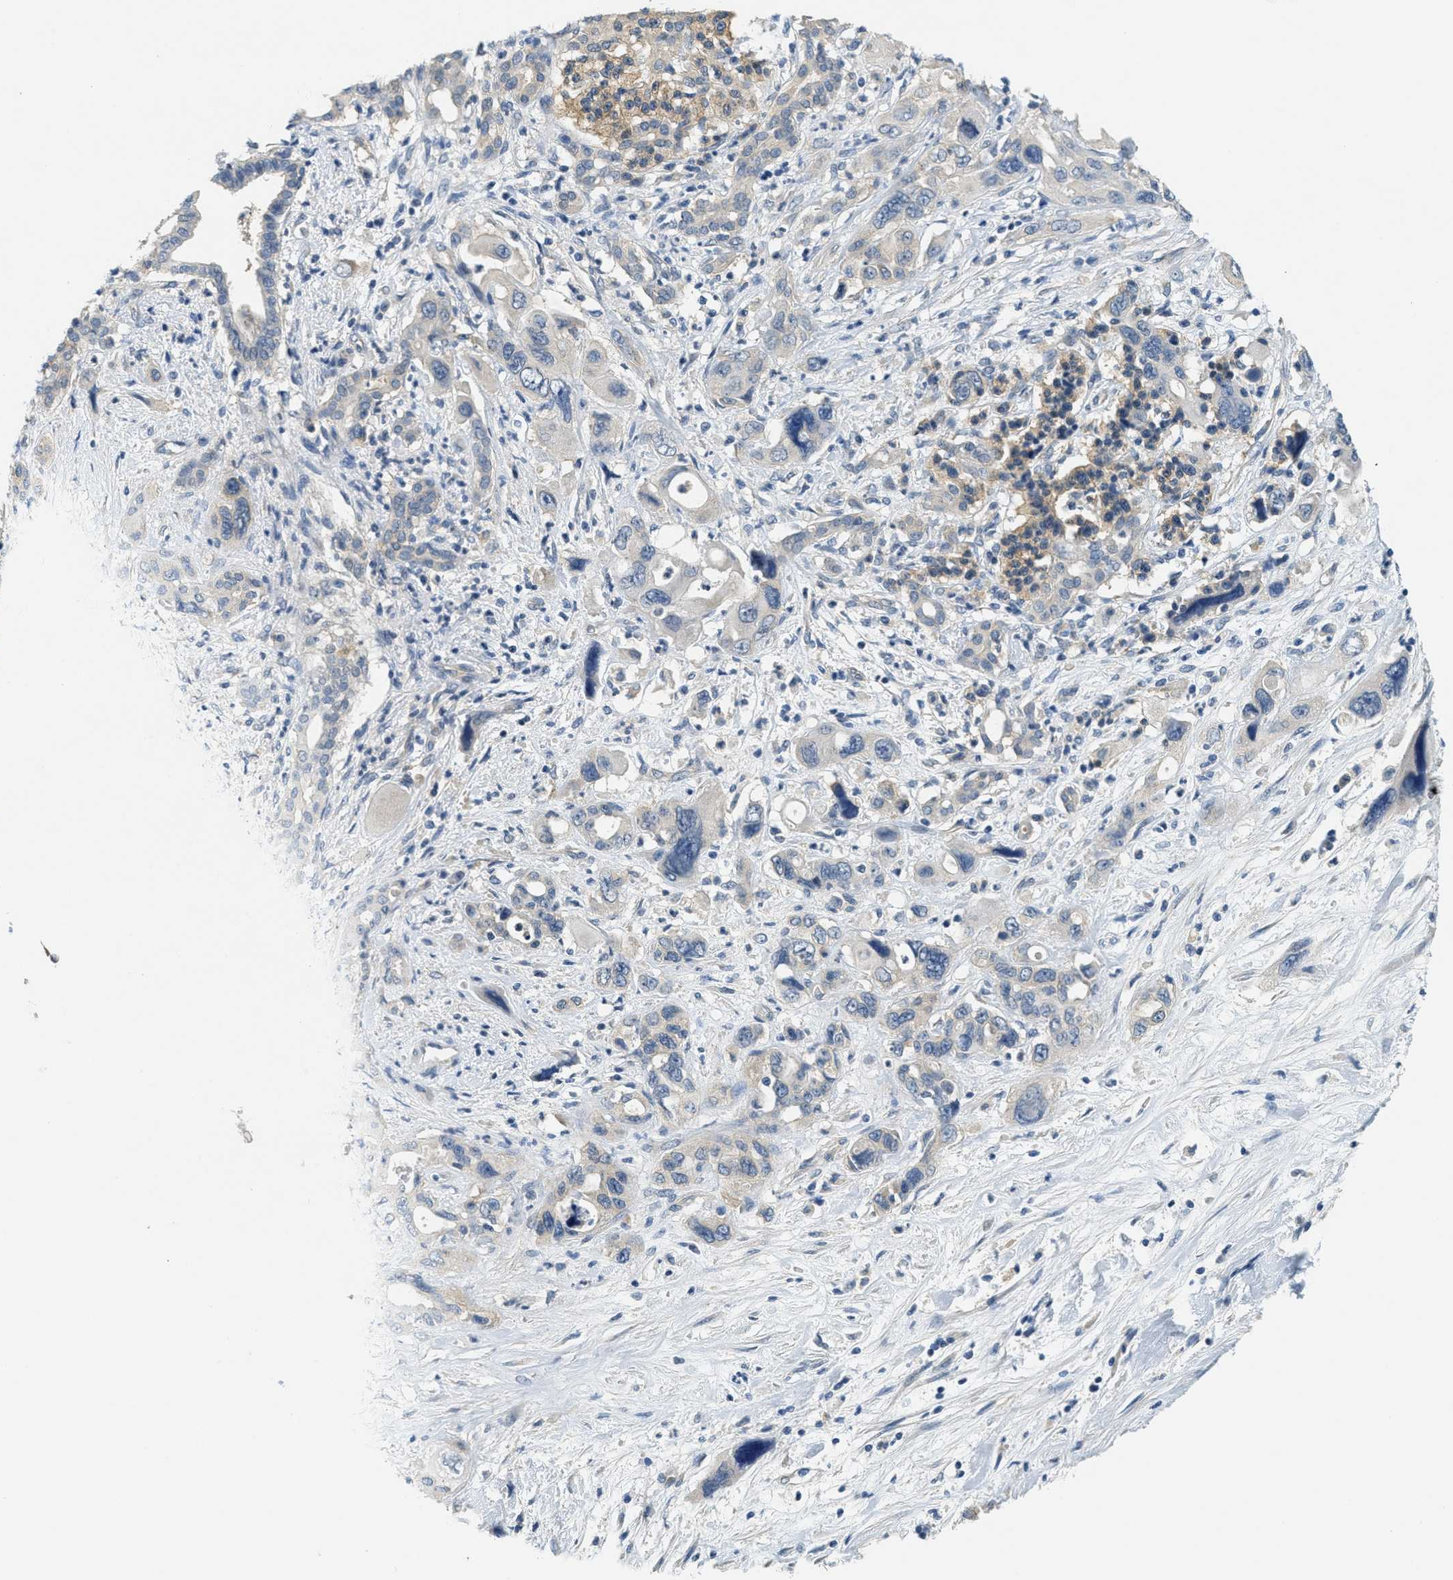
{"staining": {"intensity": "weak", "quantity": "<25%", "location": "cytoplasmic/membranous"}, "tissue": "pancreatic cancer", "cell_type": "Tumor cells", "image_type": "cancer", "snomed": [{"axis": "morphology", "description": "Adenocarcinoma, NOS"}, {"axis": "topography", "description": "Pancreas"}], "caption": "Immunohistochemistry histopathology image of human adenocarcinoma (pancreatic) stained for a protein (brown), which shows no expression in tumor cells.", "gene": "ZFYVE9", "patient": {"sex": "male", "age": 46}}